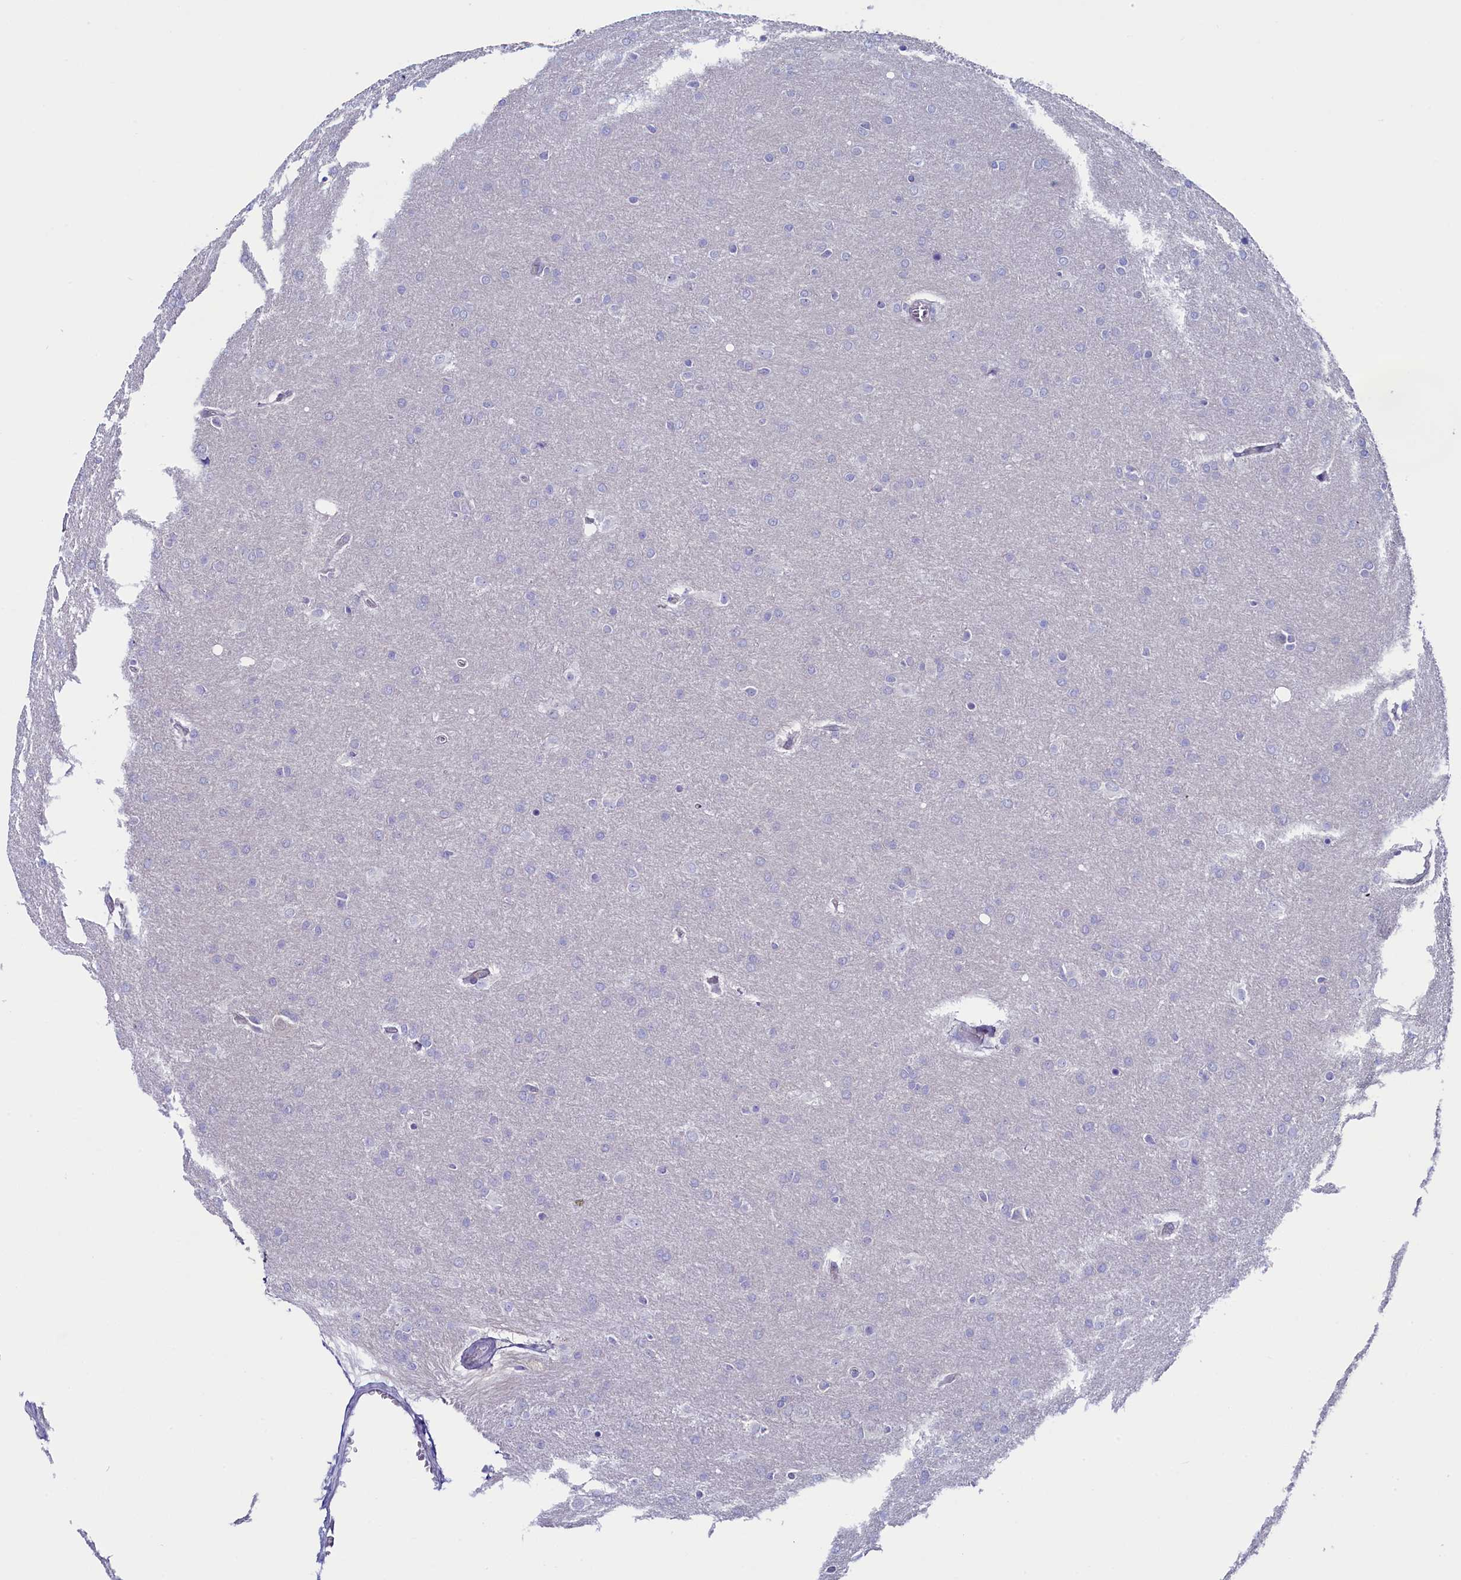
{"staining": {"intensity": "negative", "quantity": "none", "location": "none"}, "tissue": "glioma", "cell_type": "Tumor cells", "image_type": "cancer", "snomed": [{"axis": "morphology", "description": "Glioma, malignant, Low grade"}, {"axis": "topography", "description": "Brain"}], "caption": "Immunohistochemistry histopathology image of neoplastic tissue: human malignant glioma (low-grade) stained with DAB (3,3'-diaminobenzidine) displays no significant protein staining in tumor cells.", "gene": "CIAPIN1", "patient": {"sex": "female", "age": 32}}